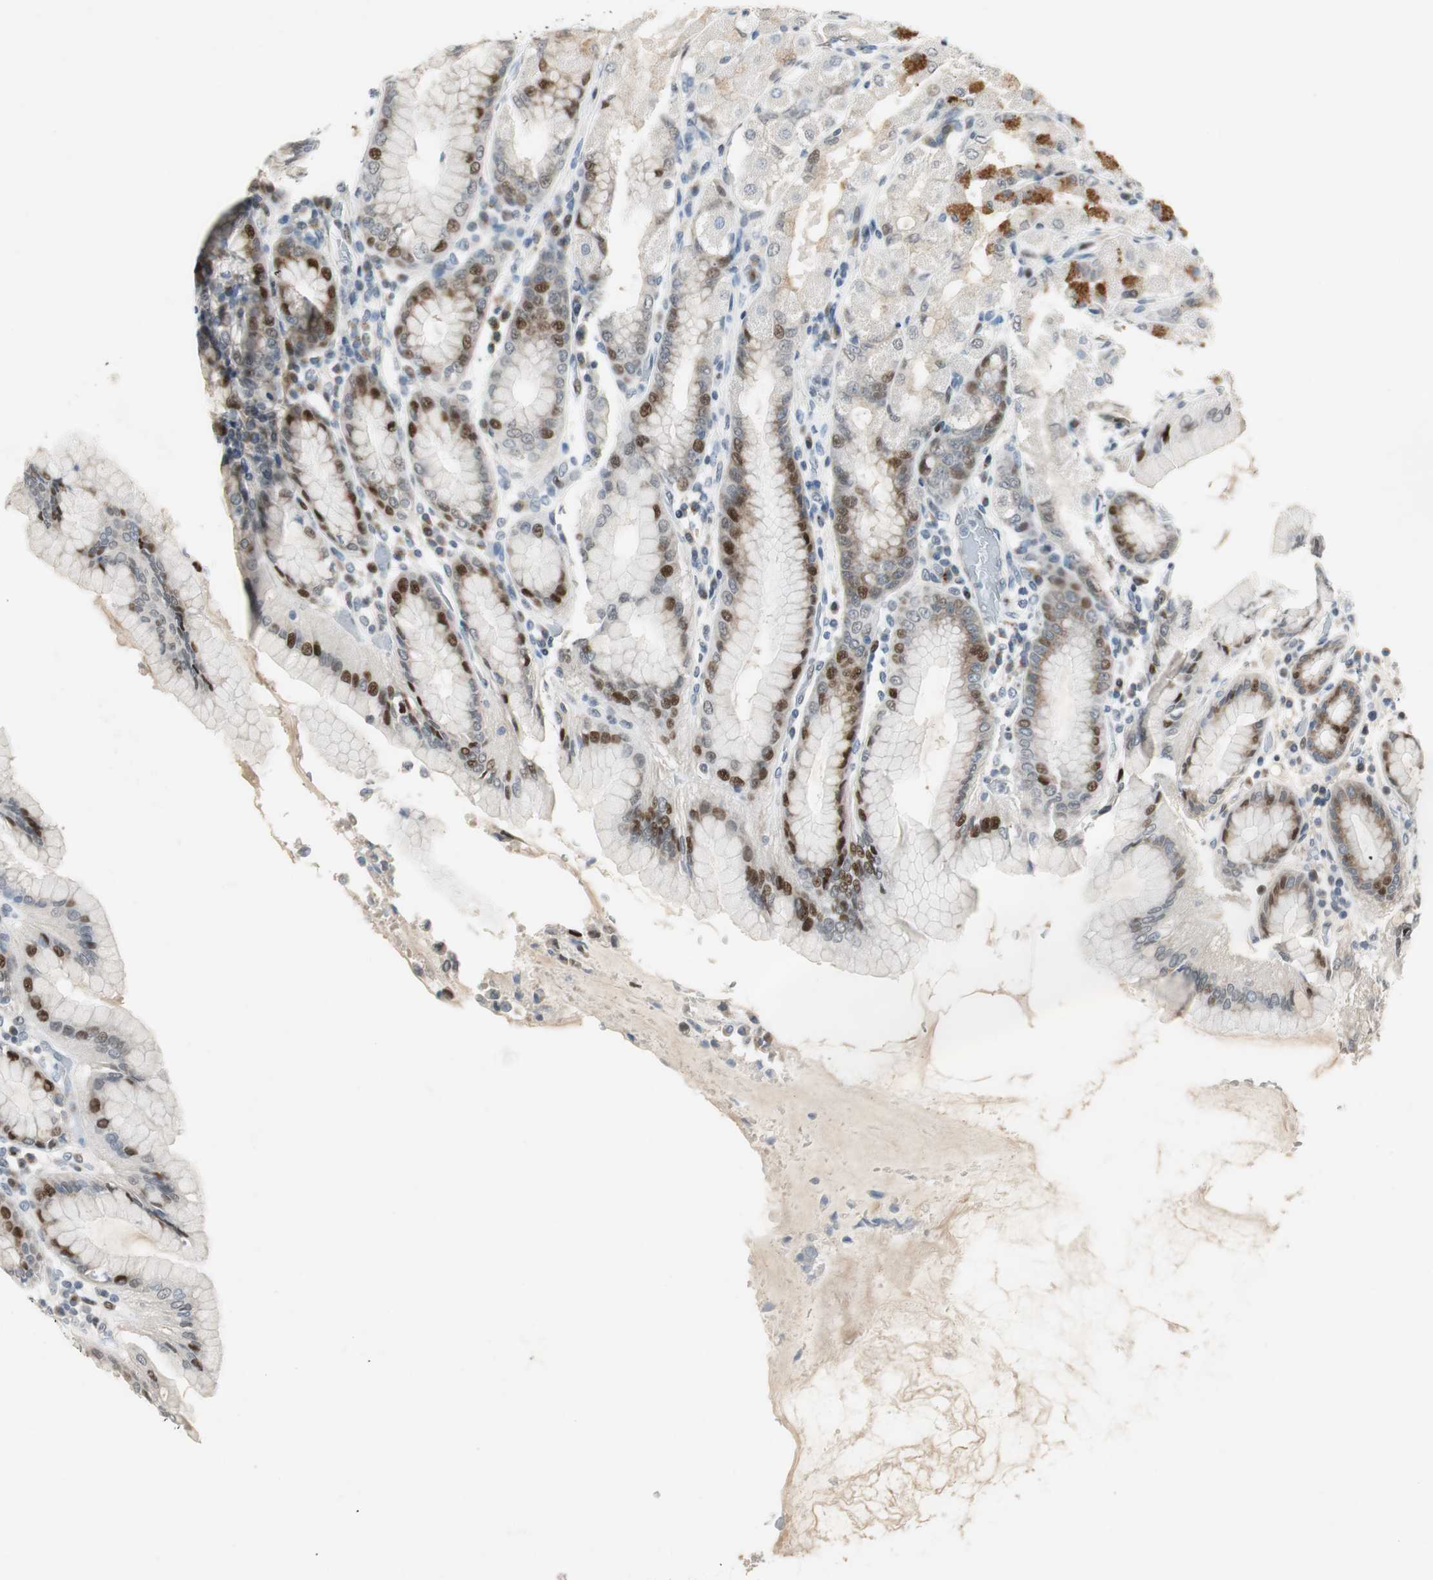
{"staining": {"intensity": "strong", "quantity": "25%-75%", "location": "cytoplasmic/membranous,nuclear"}, "tissue": "stomach", "cell_type": "Glandular cells", "image_type": "normal", "snomed": [{"axis": "morphology", "description": "Normal tissue, NOS"}, {"axis": "topography", "description": "Stomach, upper"}], "caption": "A brown stain highlights strong cytoplasmic/membranous,nuclear staining of a protein in glandular cells of benign stomach.", "gene": "AJUBA", "patient": {"sex": "male", "age": 68}}